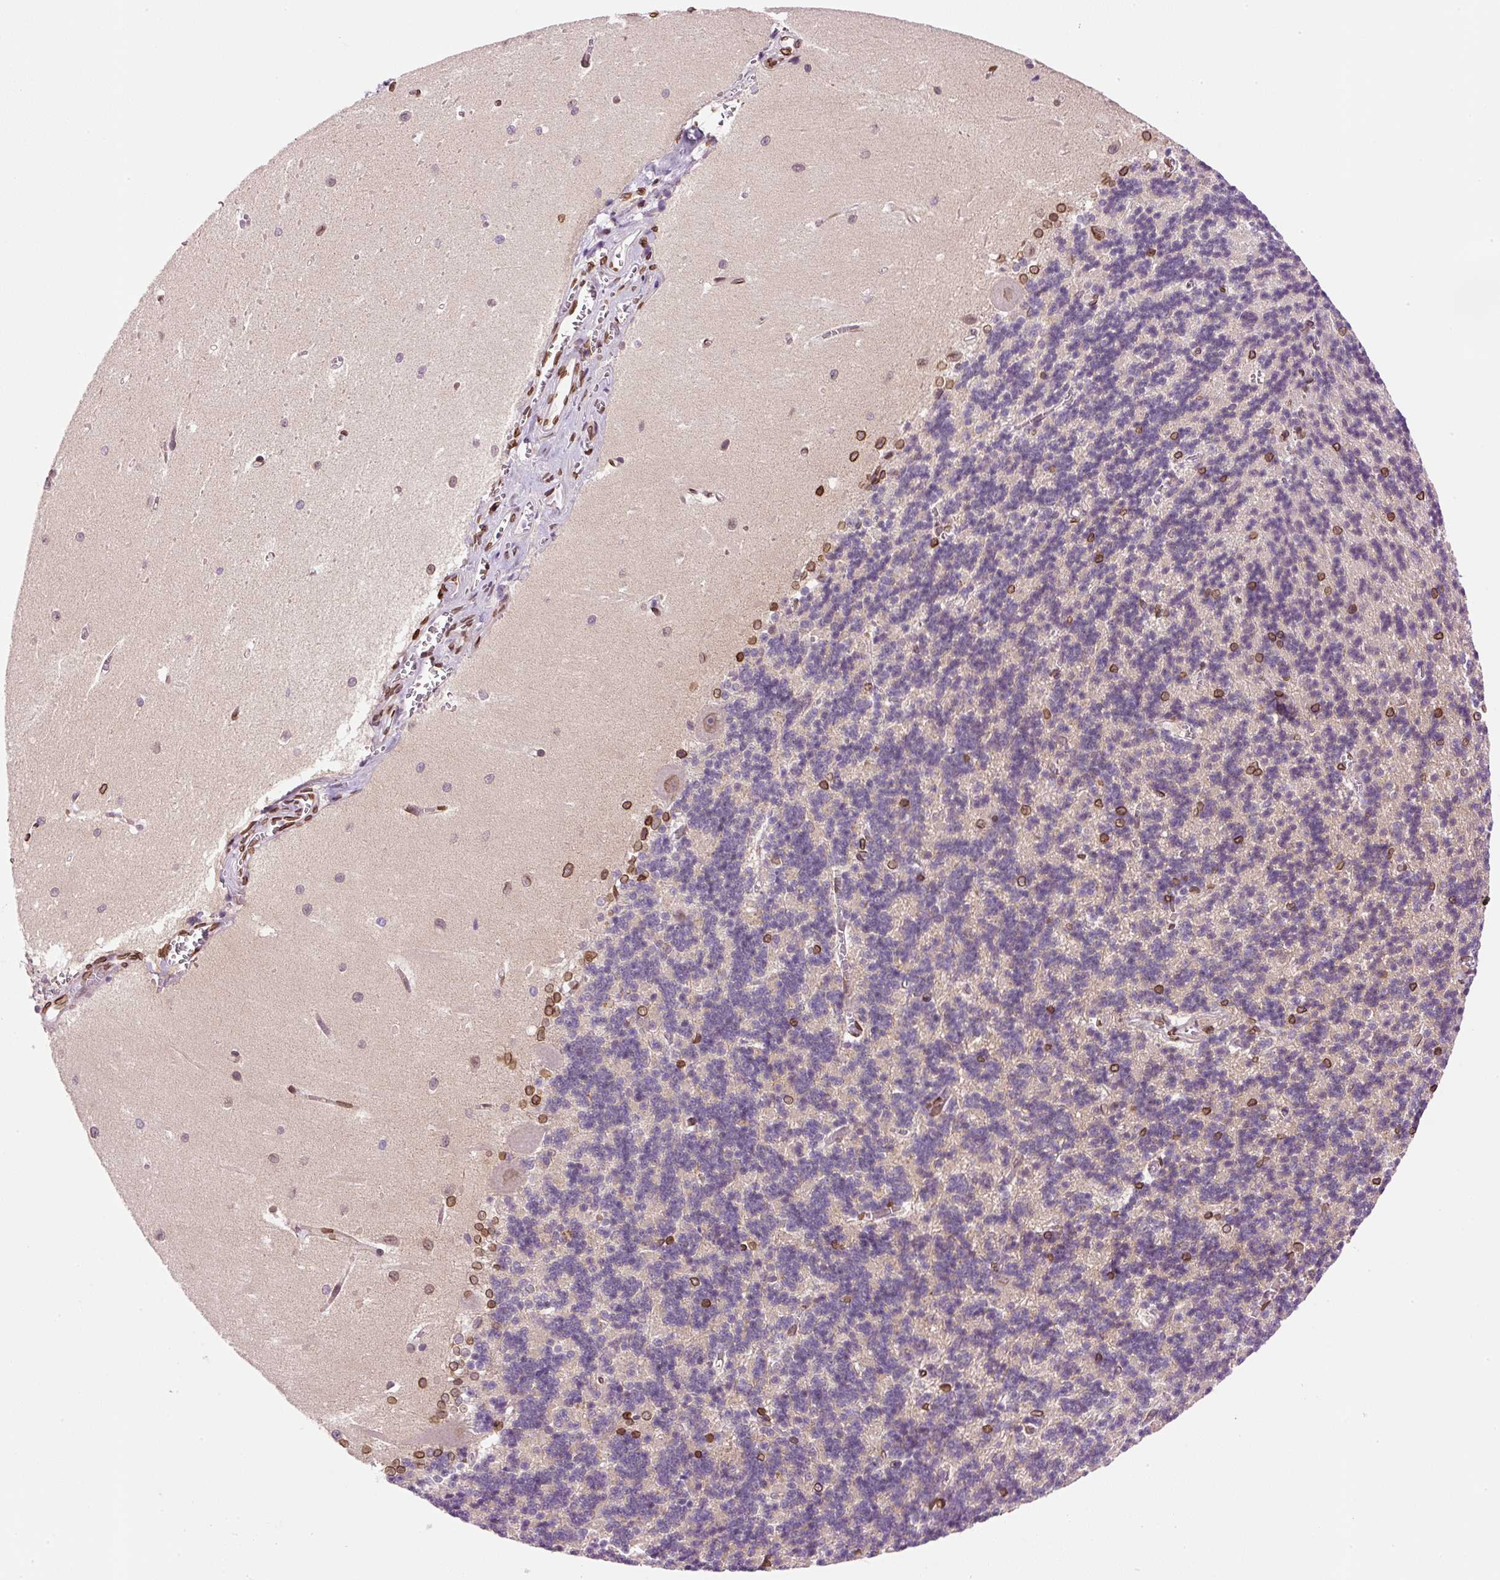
{"staining": {"intensity": "weak", "quantity": "<25%", "location": "cytoplasmic/membranous,nuclear"}, "tissue": "cerebellum", "cell_type": "Cells in granular layer", "image_type": "normal", "snomed": [{"axis": "morphology", "description": "Normal tissue, NOS"}, {"axis": "topography", "description": "Cerebellum"}], "caption": "Immunohistochemistry (IHC) image of normal cerebellum: human cerebellum stained with DAB demonstrates no significant protein staining in cells in granular layer. (DAB immunohistochemistry (IHC) visualized using brightfield microscopy, high magnification).", "gene": "ZNF224", "patient": {"sex": "male", "age": 37}}